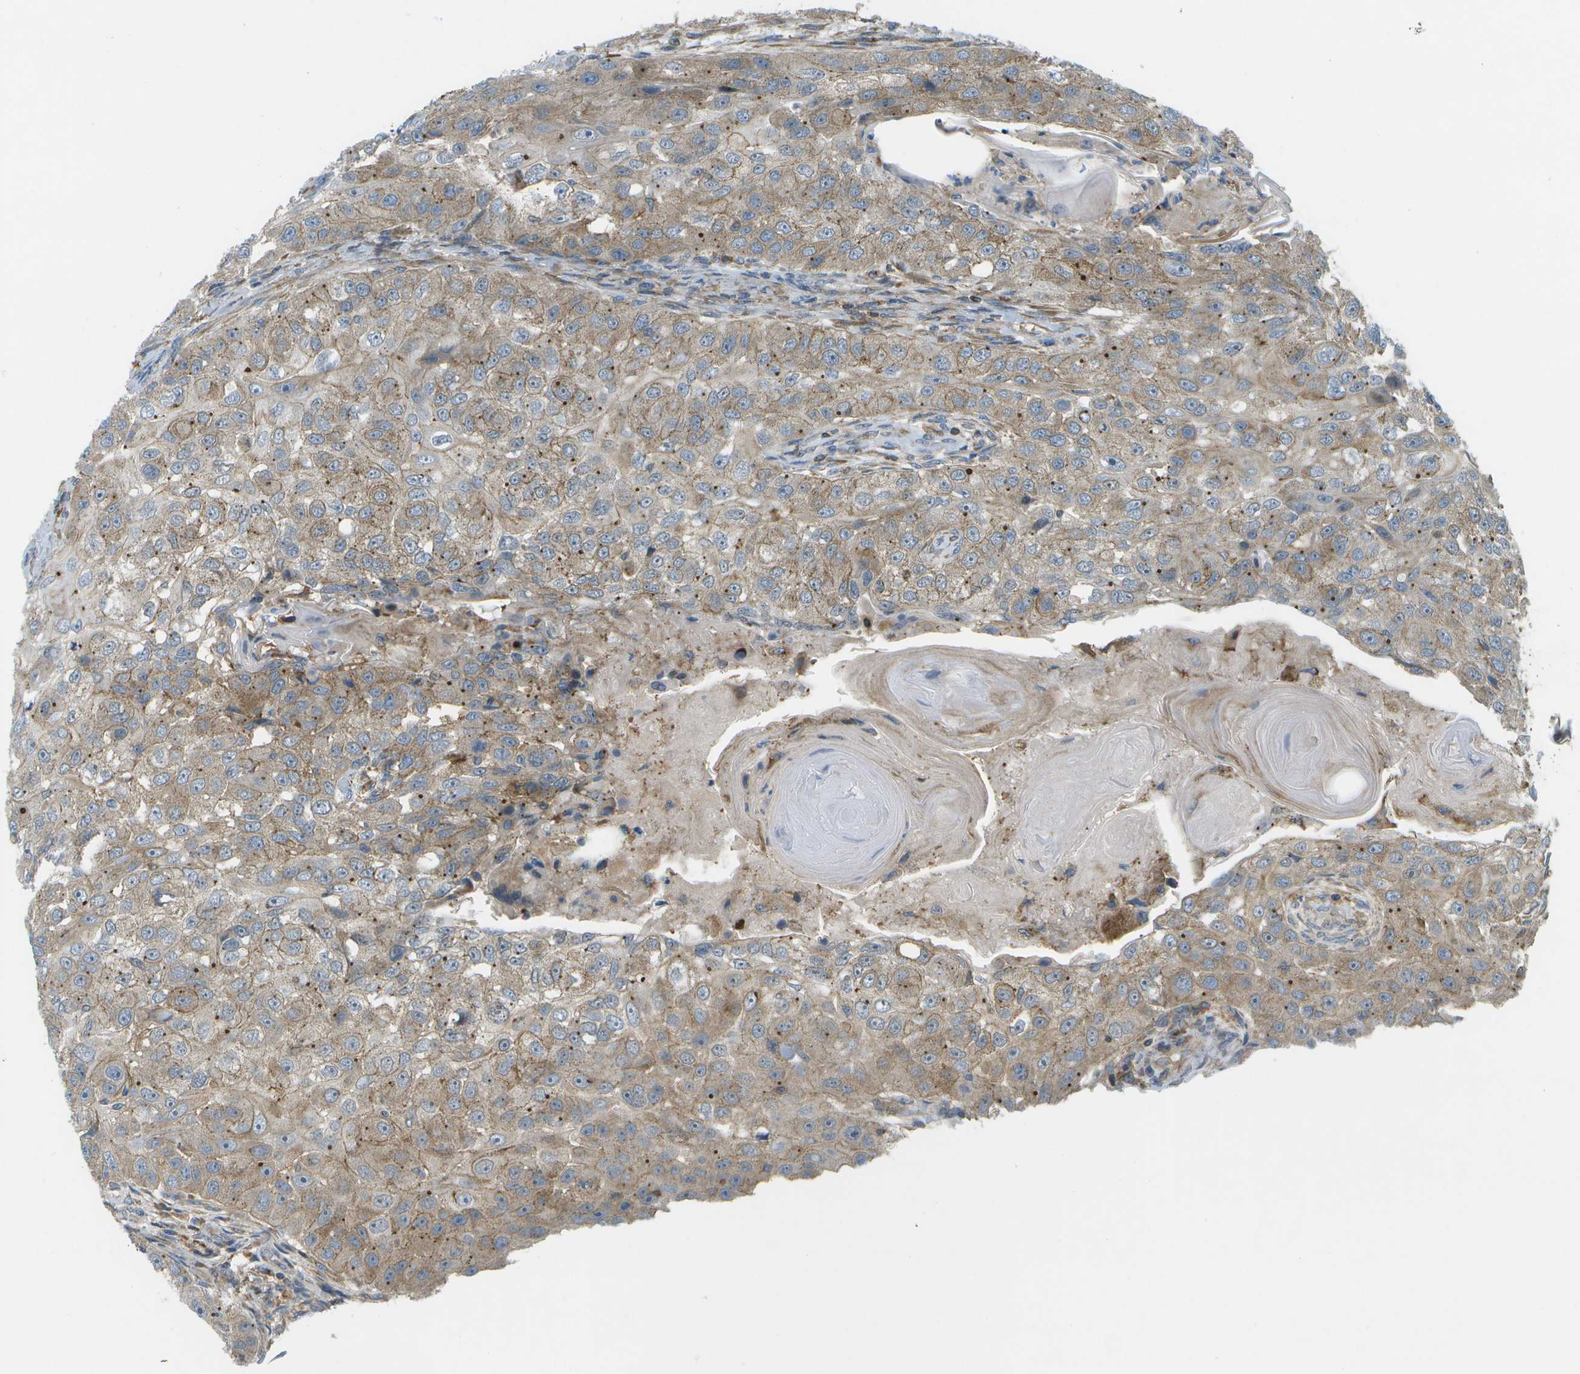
{"staining": {"intensity": "weak", "quantity": ">75%", "location": "cytoplasmic/membranous"}, "tissue": "head and neck cancer", "cell_type": "Tumor cells", "image_type": "cancer", "snomed": [{"axis": "morphology", "description": "Normal tissue, NOS"}, {"axis": "morphology", "description": "Squamous cell carcinoma, NOS"}, {"axis": "topography", "description": "Skeletal muscle"}, {"axis": "topography", "description": "Head-Neck"}], "caption": "Brown immunohistochemical staining in head and neck cancer shows weak cytoplasmic/membranous expression in about >75% of tumor cells.", "gene": "WNK2", "patient": {"sex": "male", "age": 51}}